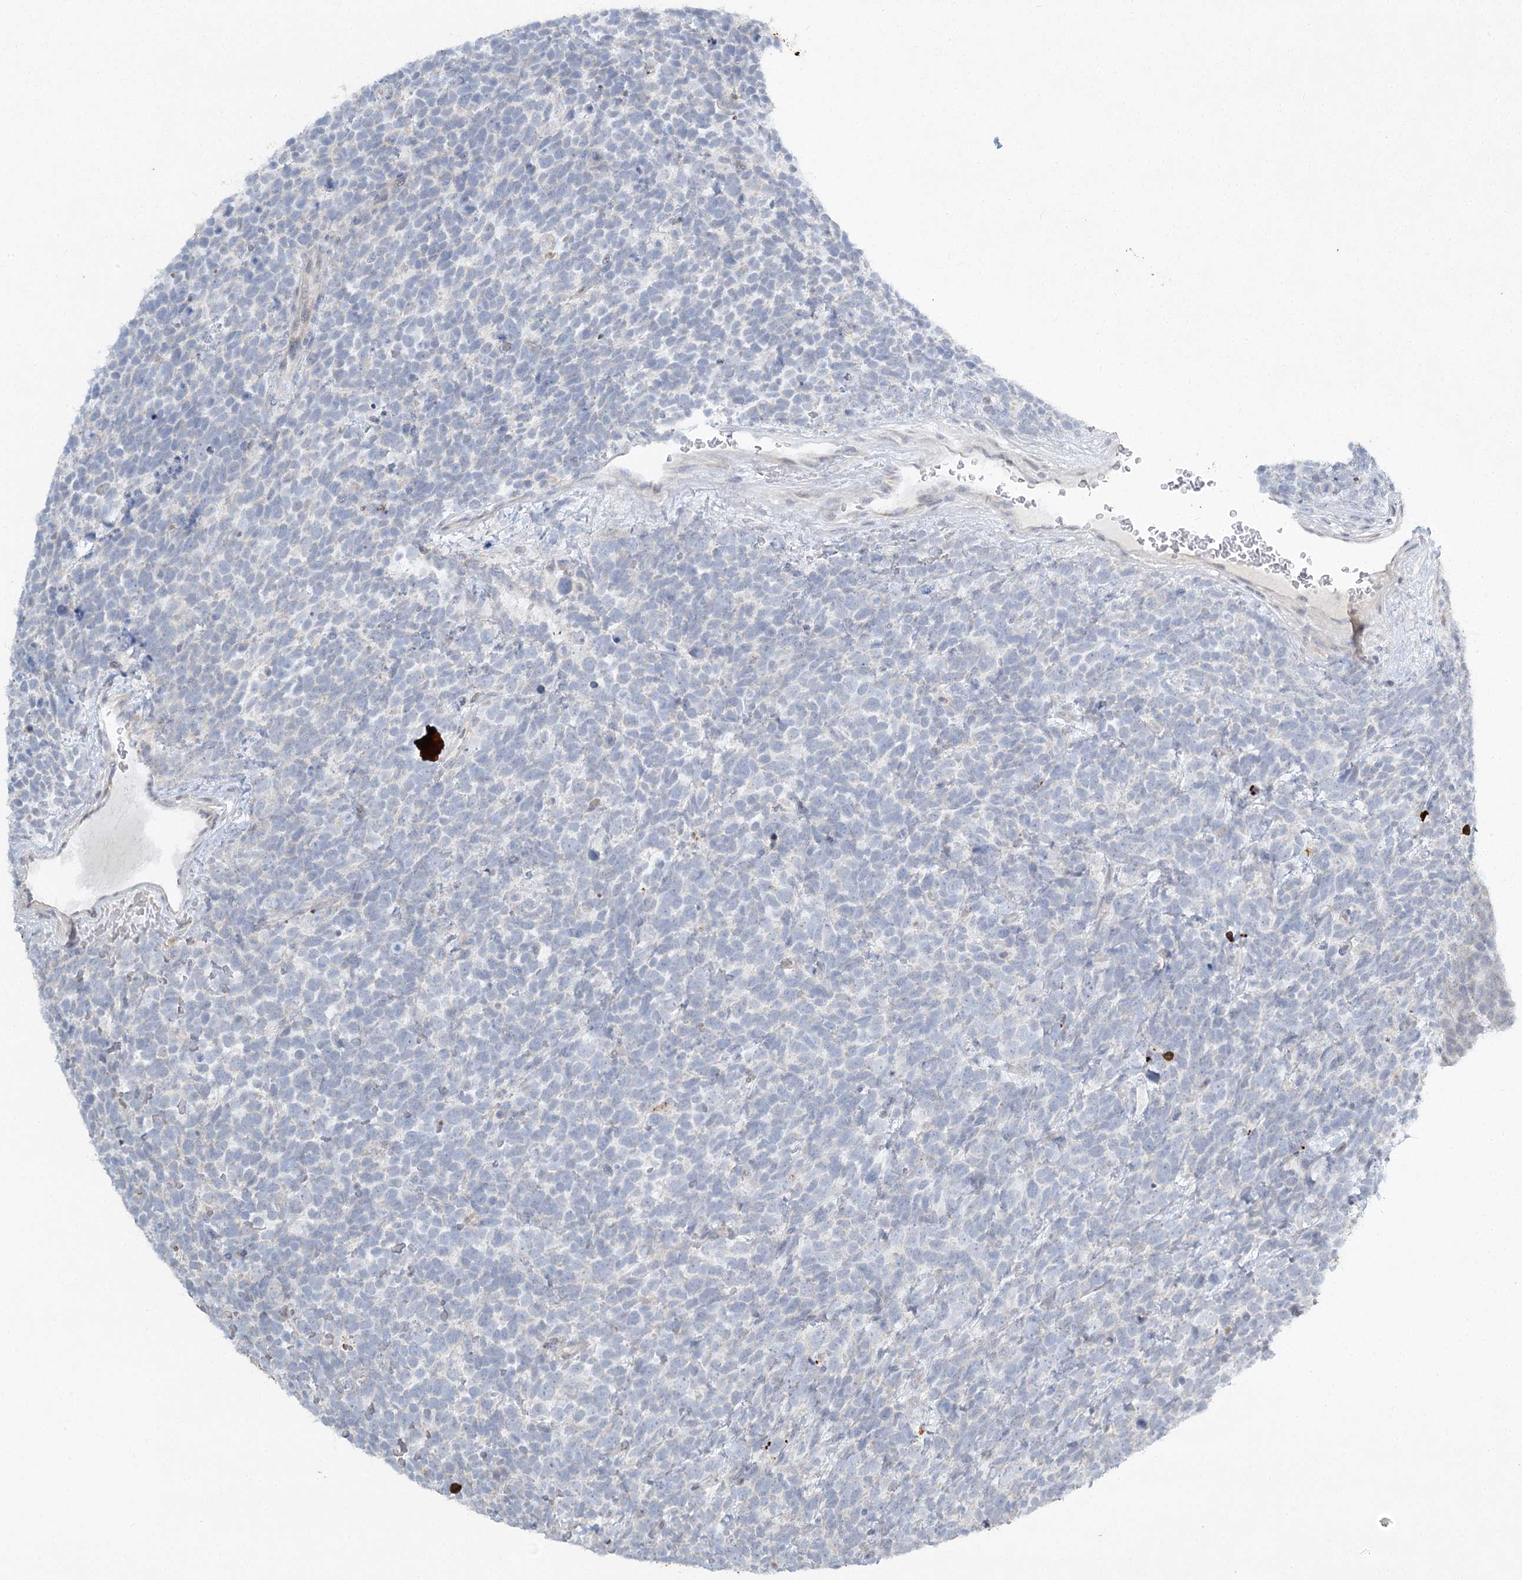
{"staining": {"intensity": "negative", "quantity": "none", "location": "none"}, "tissue": "urothelial cancer", "cell_type": "Tumor cells", "image_type": "cancer", "snomed": [{"axis": "morphology", "description": "Urothelial carcinoma, High grade"}, {"axis": "topography", "description": "Urinary bladder"}], "caption": "IHC image of neoplastic tissue: high-grade urothelial carcinoma stained with DAB (3,3'-diaminobenzidine) demonstrates no significant protein positivity in tumor cells. (DAB IHC with hematoxylin counter stain).", "gene": "ABITRAM", "patient": {"sex": "female", "age": 82}}